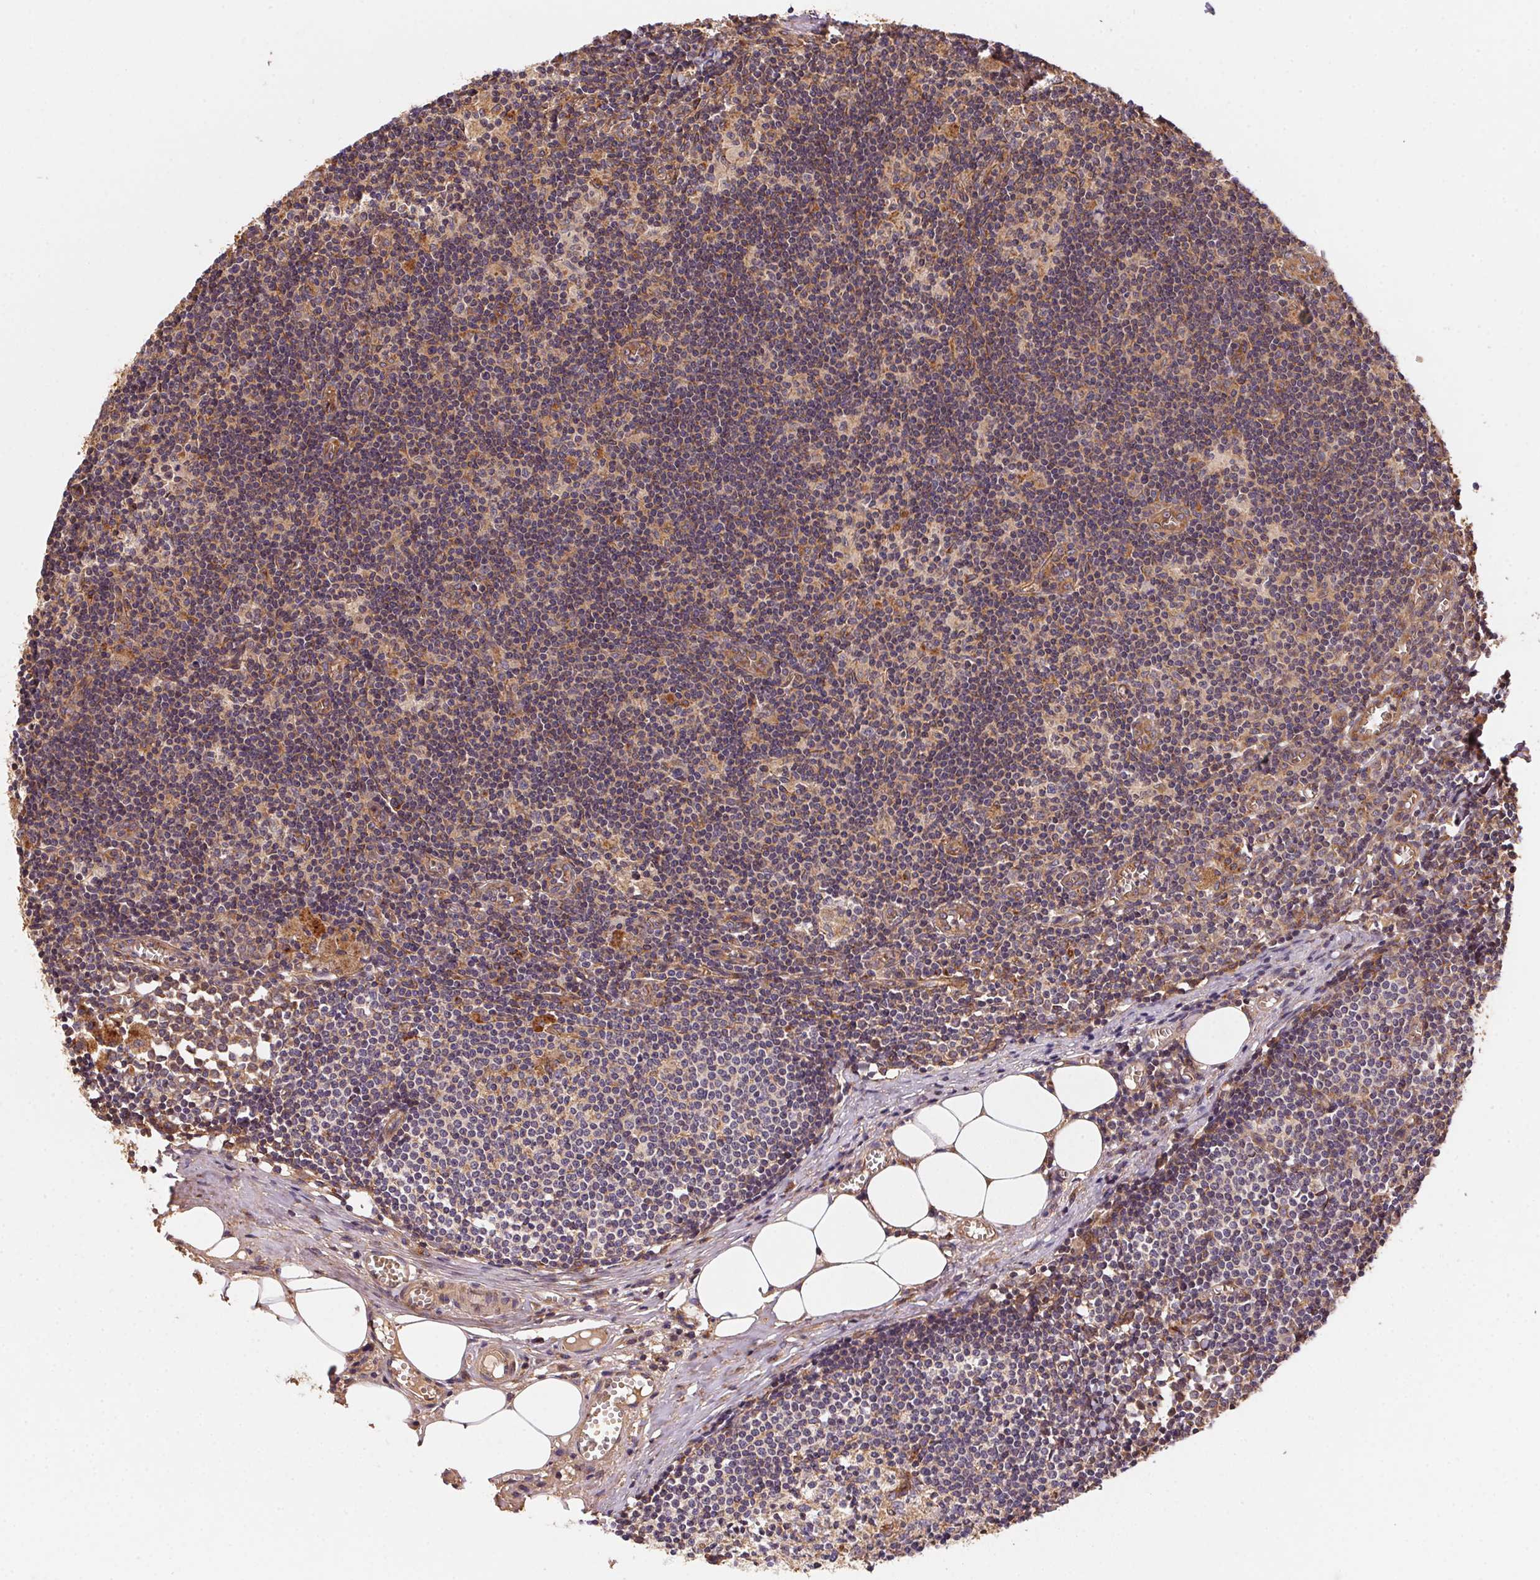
{"staining": {"intensity": "weak", "quantity": "<25%", "location": "cytoplasmic/membranous"}, "tissue": "lymph node", "cell_type": "Germinal center cells", "image_type": "normal", "snomed": [{"axis": "morphology", "description": "Normal tissue, NOS"}, {"axis": "topography", "description": "Lymph node"}], "caption": "Immunohistochemical staining of benign lymph node shows no significant expression in germinal center cells. (DAB immunohistochemistry visualized using brightfield microscopy, high magnification).", "gene": "USE1", "patient": {"sex": "female", "age": 52}}